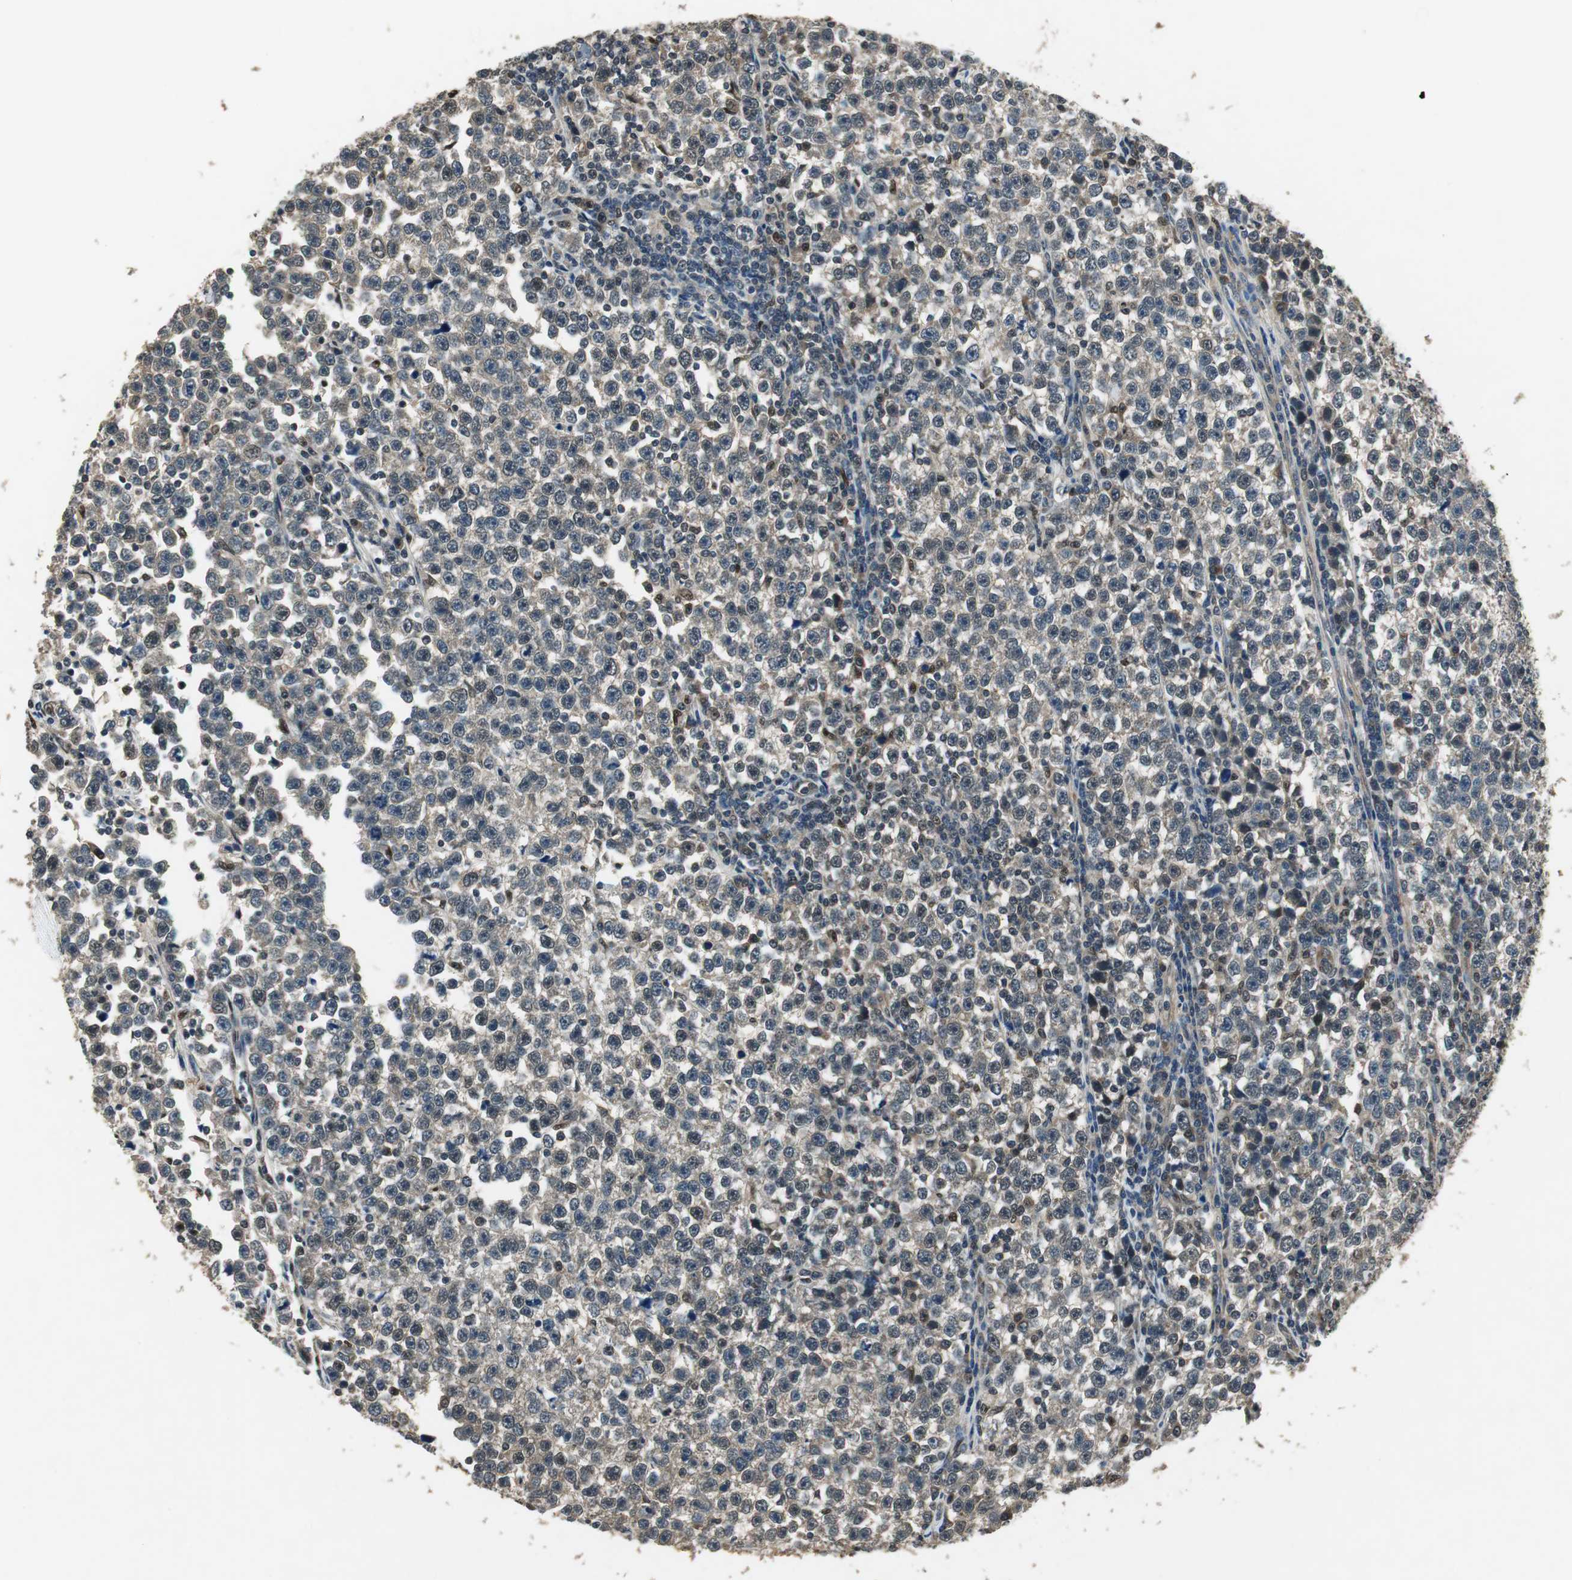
{"staining": {"intensity": "weak", "quantity": "25%-75%", "location": "cytoplasmic/membranous"}, "tissue": "testis cancer", "cell_type": "Tumor cells", "image_type": "cancer", "snomed": [{"axis": "morphology", "description": "Seminoma, NOS"}, {"axis": "topography", "description": "Testis"}], "caption": "Seminoma (testis) stained with a brown dye shows weak cytoplasmic/membranous positive staining in approximately 25%-75% of tumor cells.", "gene": "PSMB4", "patient": {"sex": "male", "age": 43}}